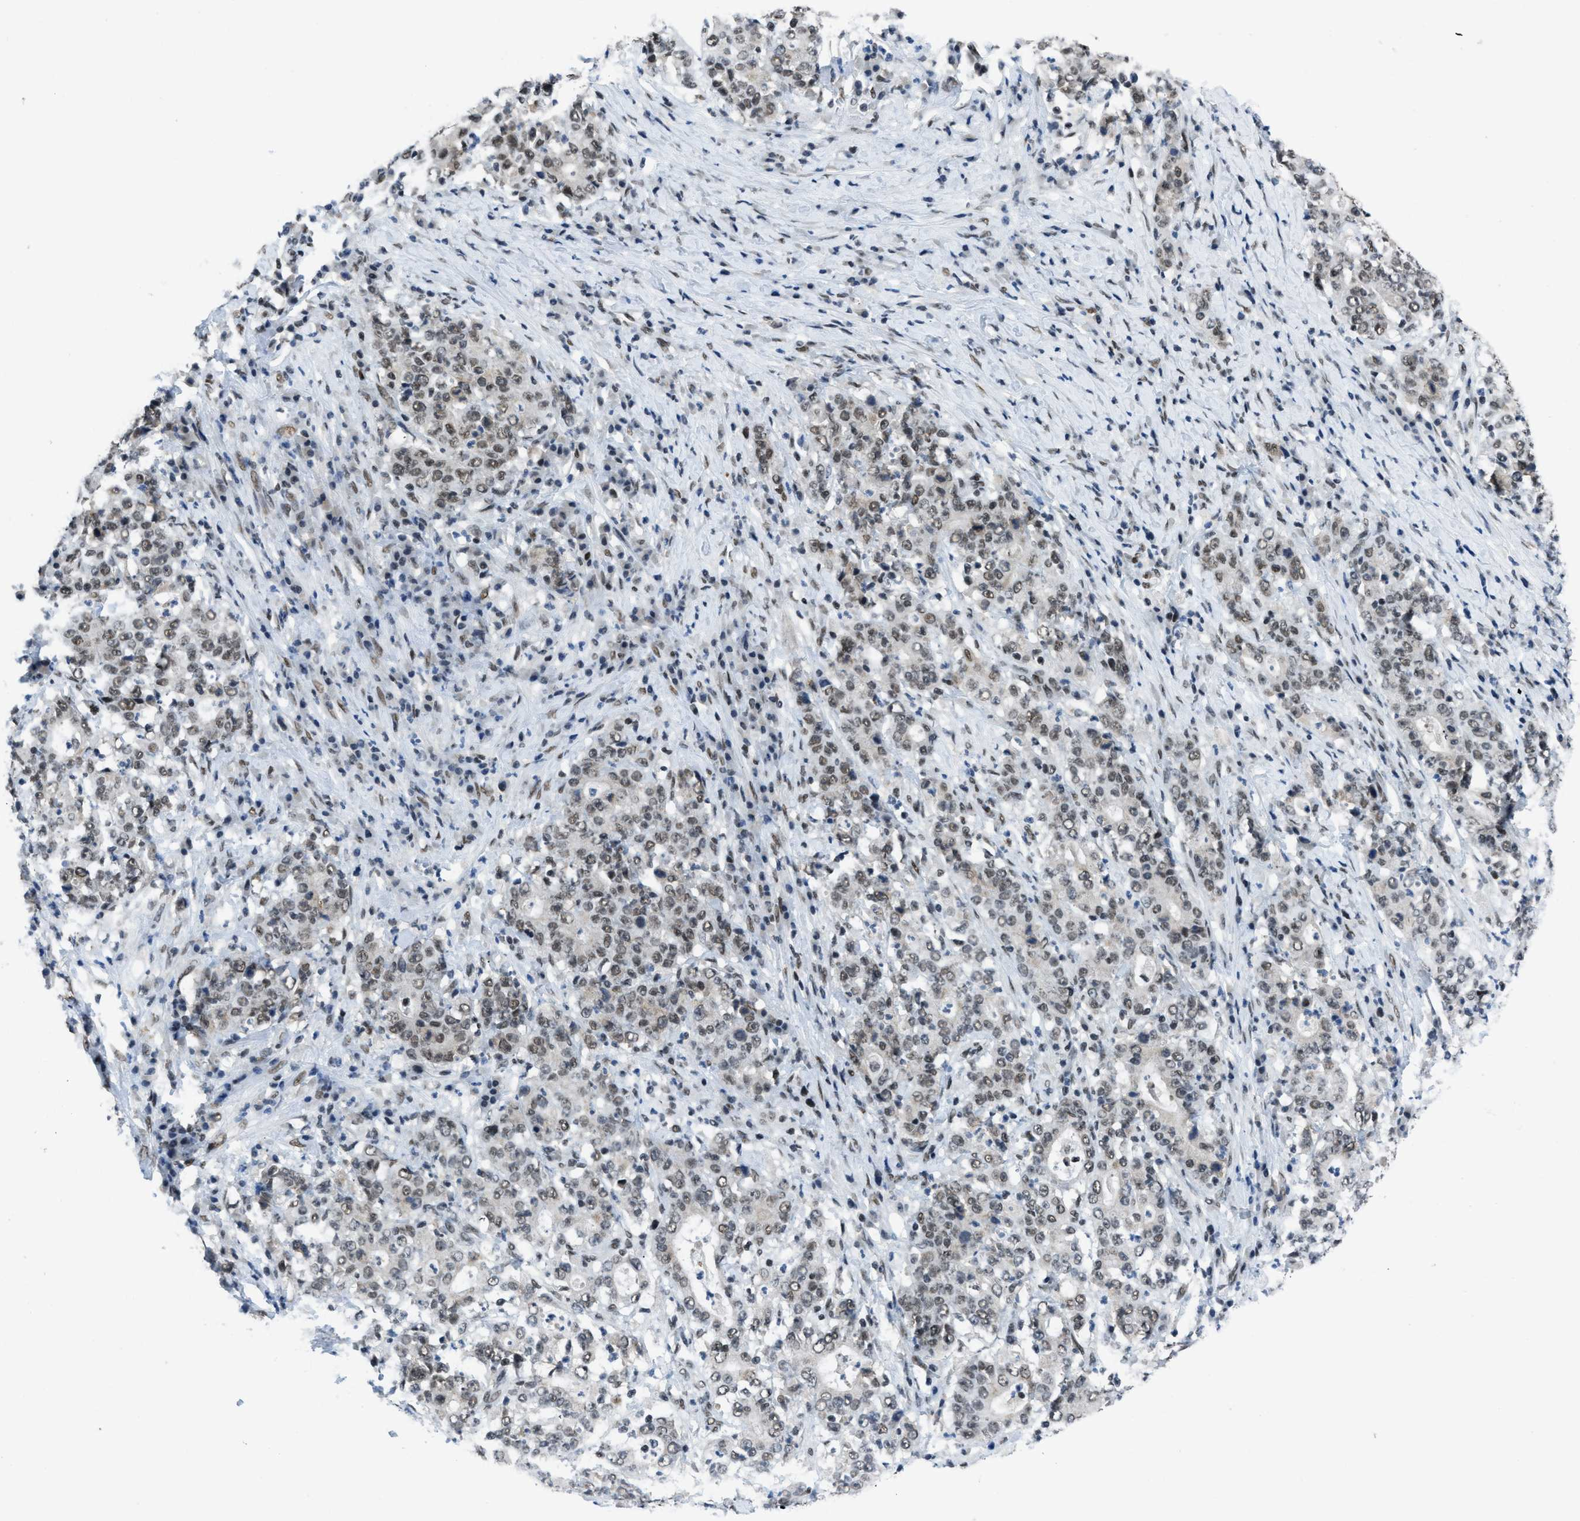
{"staining": {"intensity": "moderate", "quantity": ">75%", "location": "nuclear"}, "tissue": "stomach cancer", "cell_type": "Tumor cells", "image_type": "cancer", "snomed": [{"axis": "morphology", "description": "Normal tissue, NOS"}, {"axis": "morphology", "description": "Adenocarcinoma, NOS"}, {"axis": "topography", "description": "Stomach, upper"}, {"axis": "topography", "description": "Stomach"}], "caption": "Immunohistochemical staining of human adenocarcinoma (stomach) reveals medium levels of moderate nuclear protein expression in approximately >75% of tumor cells.", "gene": "GATAD2B", "patient": {"sex": "male", "age": 59}}